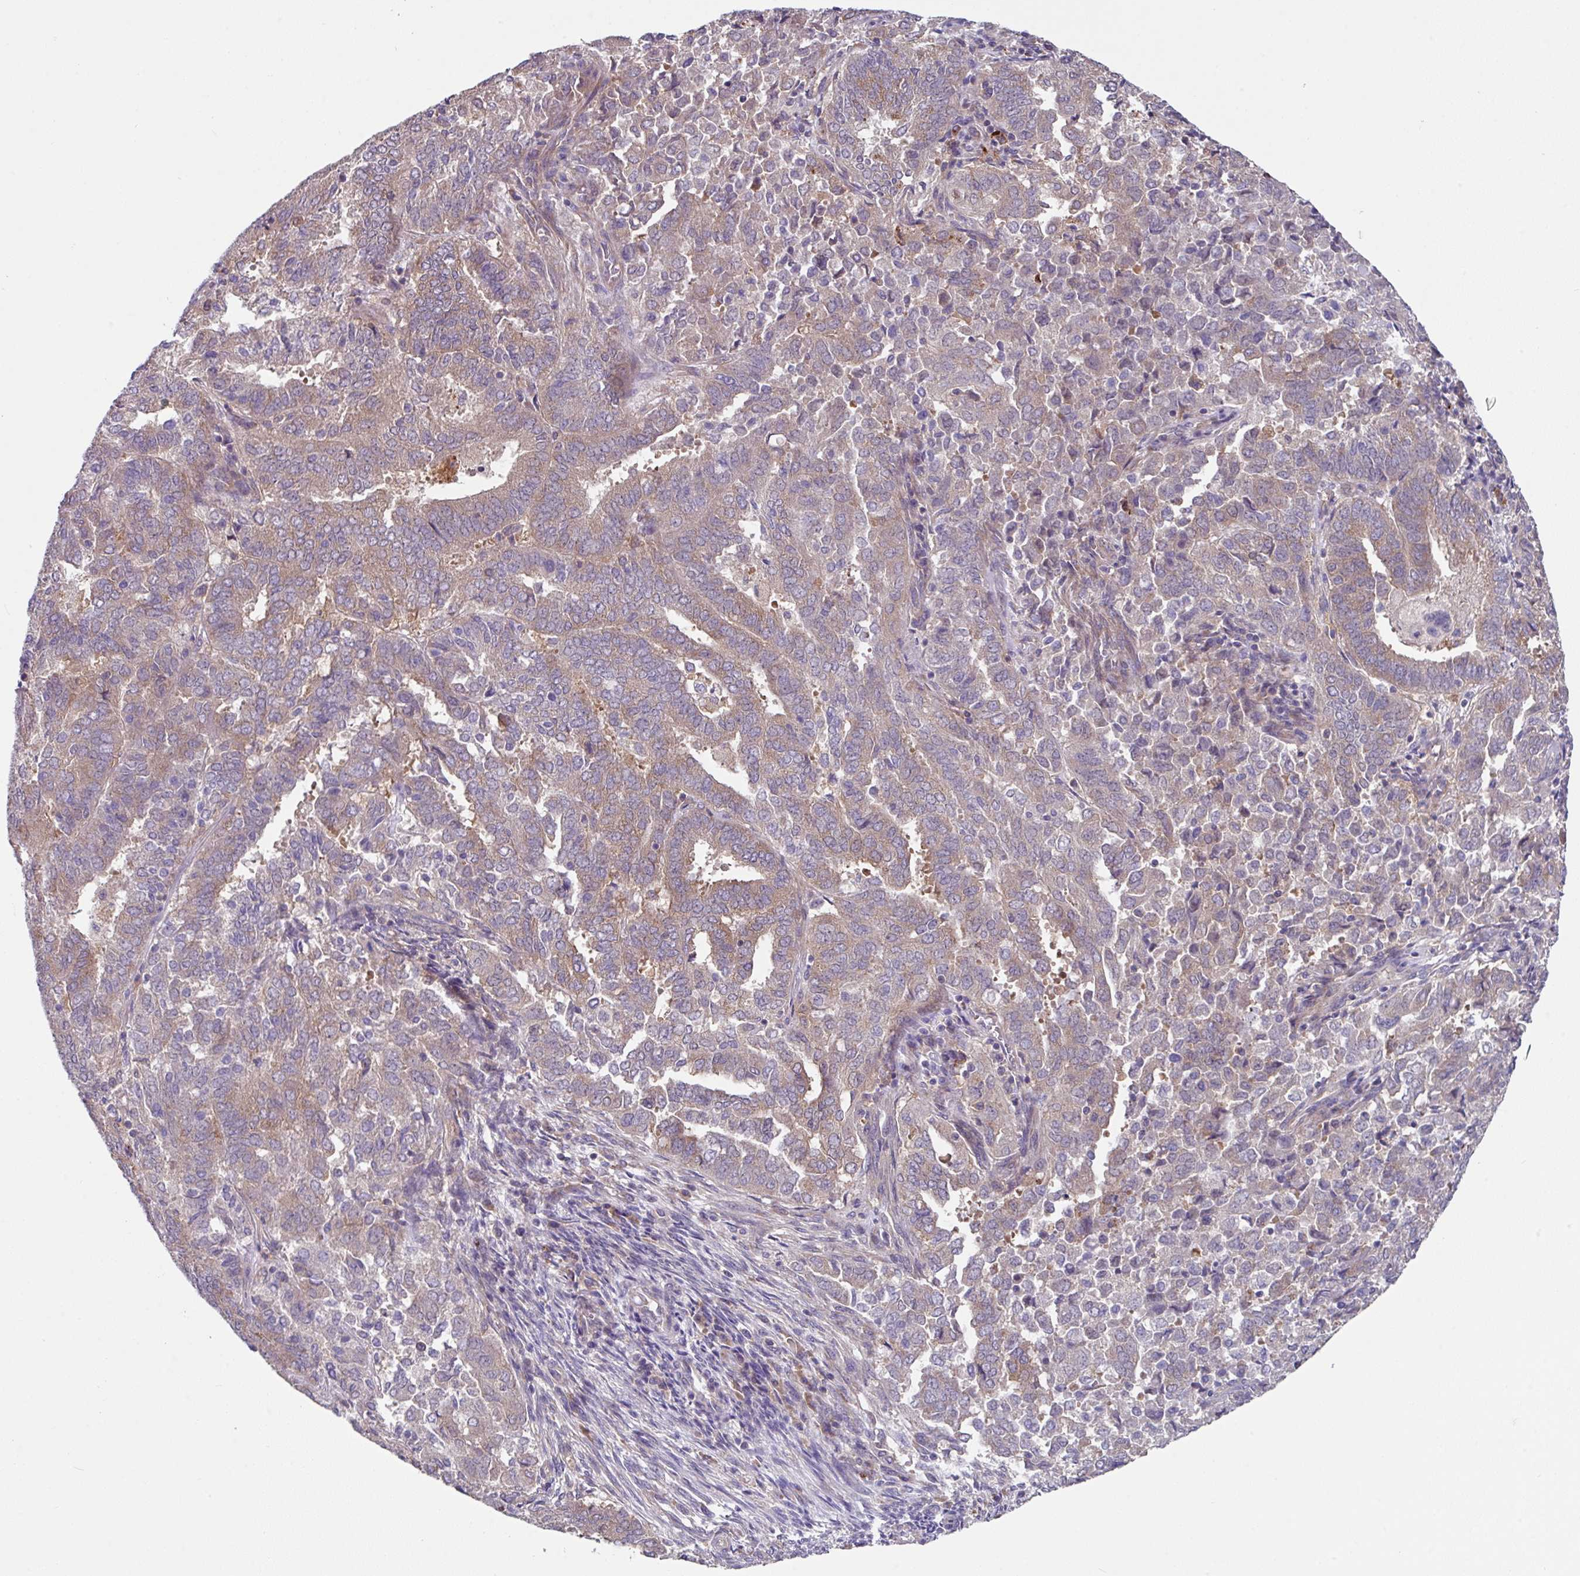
{"staining": {"intensity": "moderate", "quantity": "<25%", "location": "cytoplasmic/membranous"}, "tissue": "endometrial cancer", "cell_type": "Tumor cells", "image_type": "cancer", "snomed": [{"axis": "morphology", "description": "Adenocarcinoma, NOS"}, {"axis": "topography", "description": "Endometrium"}], "caption": "Immunohistochemical staining of endometrial adenocarcinoma reveals low levels of moderate cytoplasmic/membranous positivity in about <25% of tumor cells. The protein of interest is shown in brown color, while the nuclei are stained blue.", "gene": "EIF4B", "patient": {"sex": "female", "age": 72}}